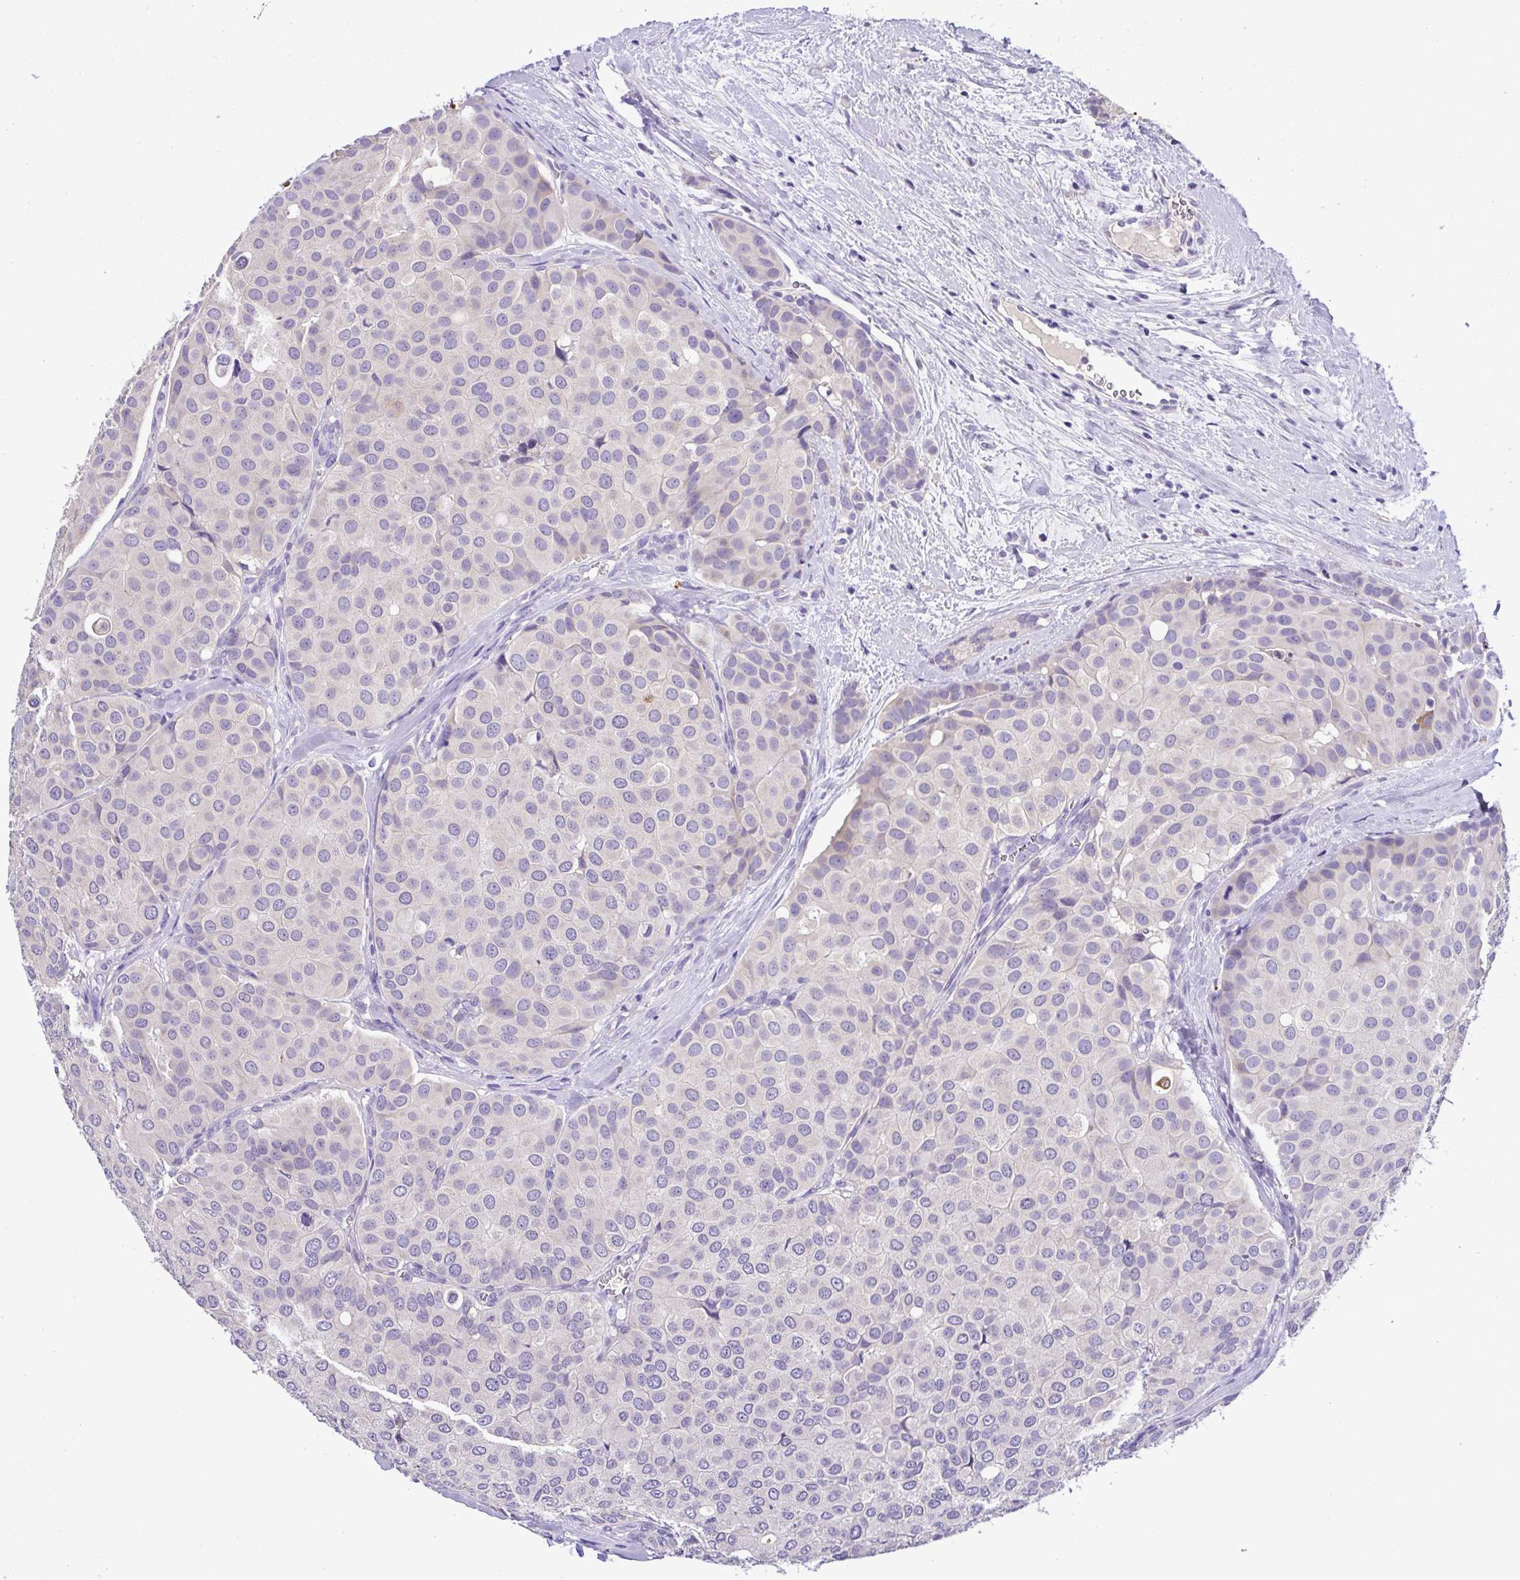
{"staining": {"intensity": "negative", "quantity": "none", "location": "none"}, "tissue": "breast cancer", "cell_type": "Tumor cells", "image_type": "cancer", "snomed": [{"axis": "morphology", "description": "Duct carcinoma"}, {"axis": "topography", "description": "Breast"}], "caption": "Immunohistochemistry histopathology image of neoplastic tissue: human breast cancer (infiltrating ductal carcinoma) stained with DAB displays no significant protein positivity in tumor cells. (Brightfield microscopy of DAB (3,3'-diaminobenzidine) immunohistochemistry at high magnification).", "gene": "ST8SIA2", "patient": {"sex": "female", "age": 70}}